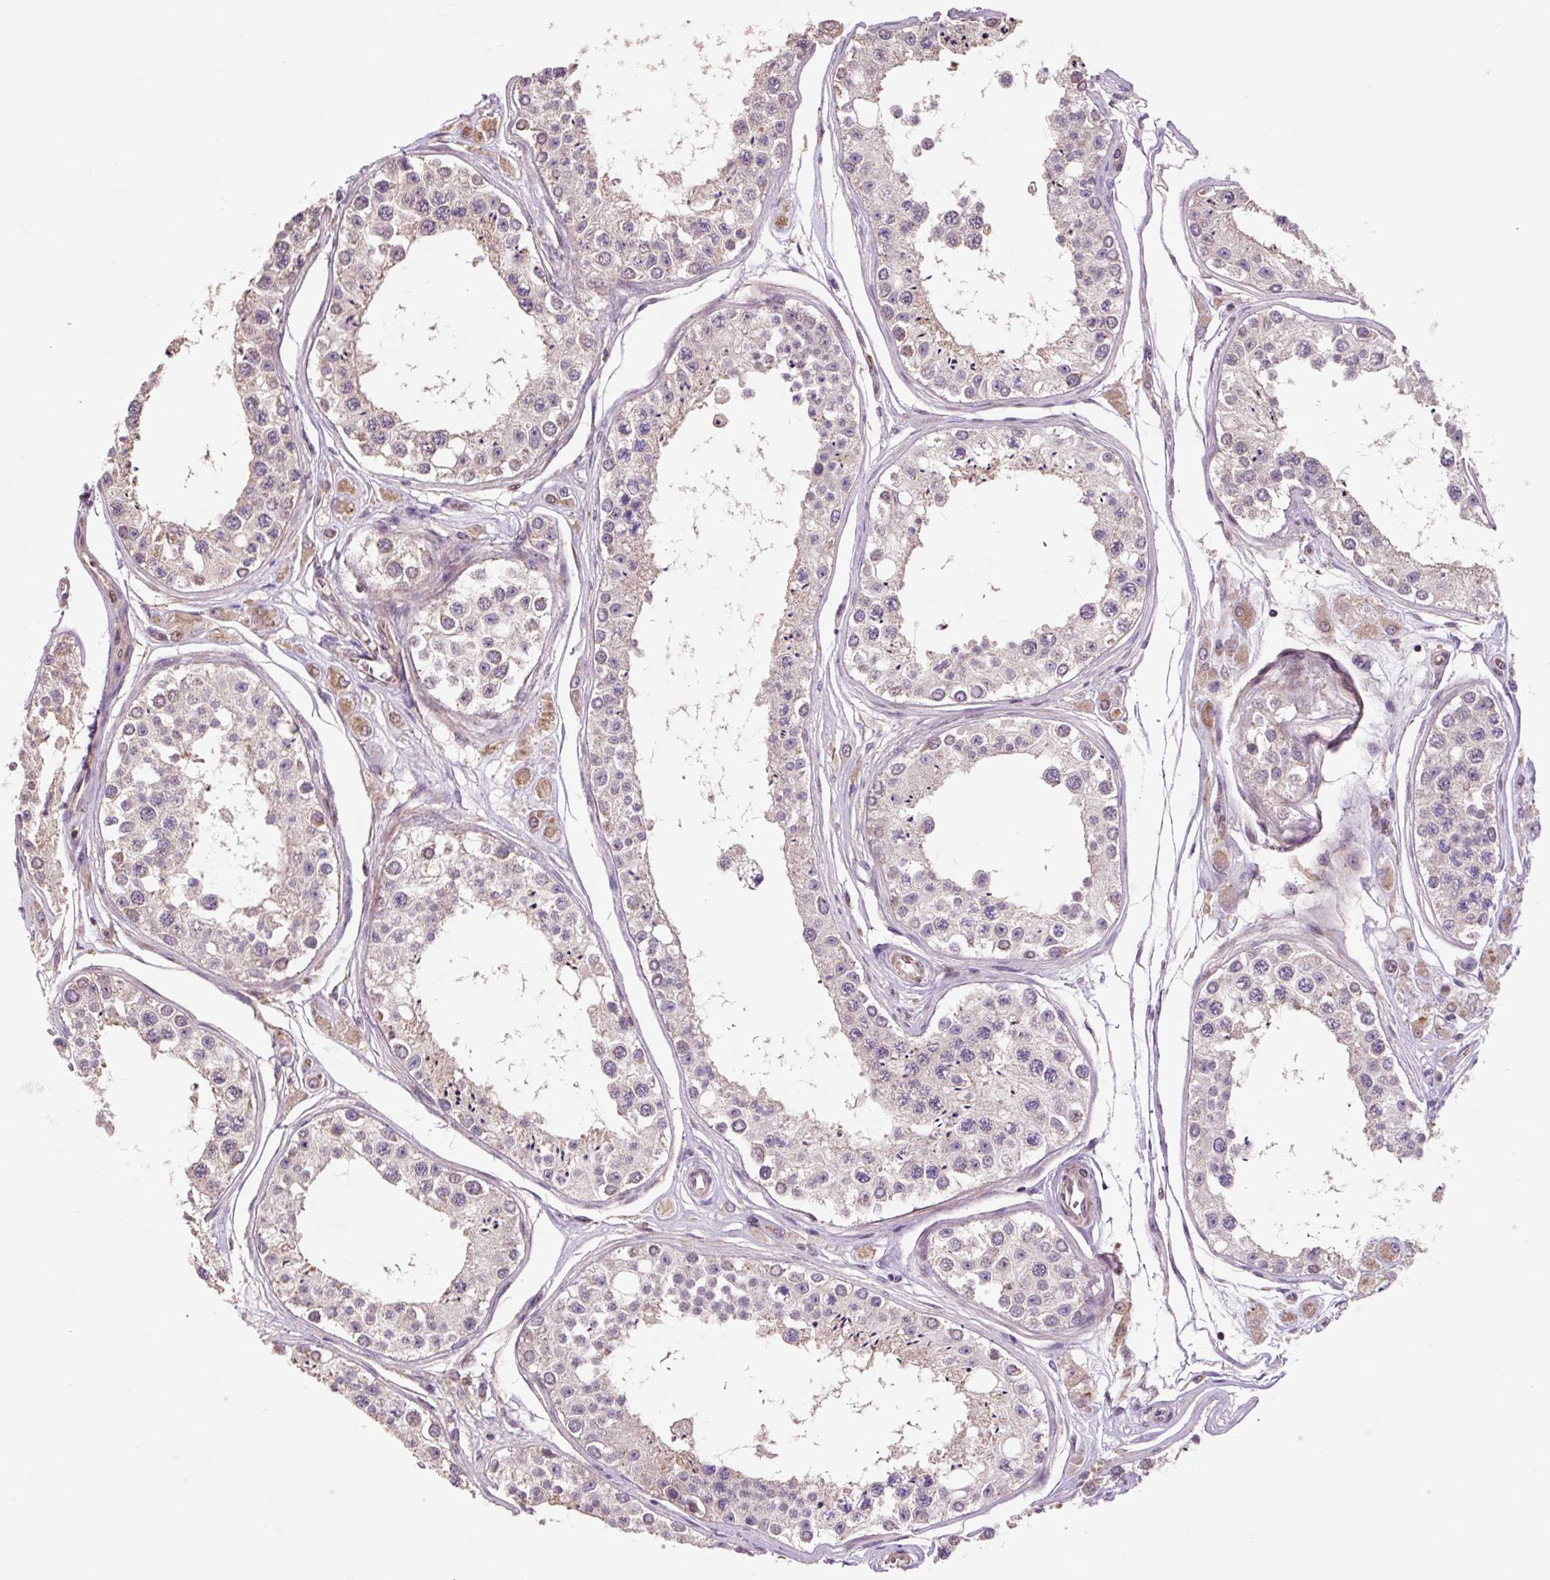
{"staining": {"intensity": "weak", "quantity": "25%-75%", "location": "cytoplasmic/membranous"}, "tissue": "testis", "cell_type": "Cells in seminiferous ducts", "image_type": "normal", "snomed": [{"axis": "morphology", "description": "Normal tissue, NOS"}, {"axis": "topography", "description": "Testis"}], "caption": "About 25%-75% of cells in seminiferous ducts in normal human testis reveal weak cytoplasmic/membranous protein positivity as visualized by brown immunohistochemical staining.", "gene": "PRIMPOL", "patient": {"sex": "male", "age": 25}}